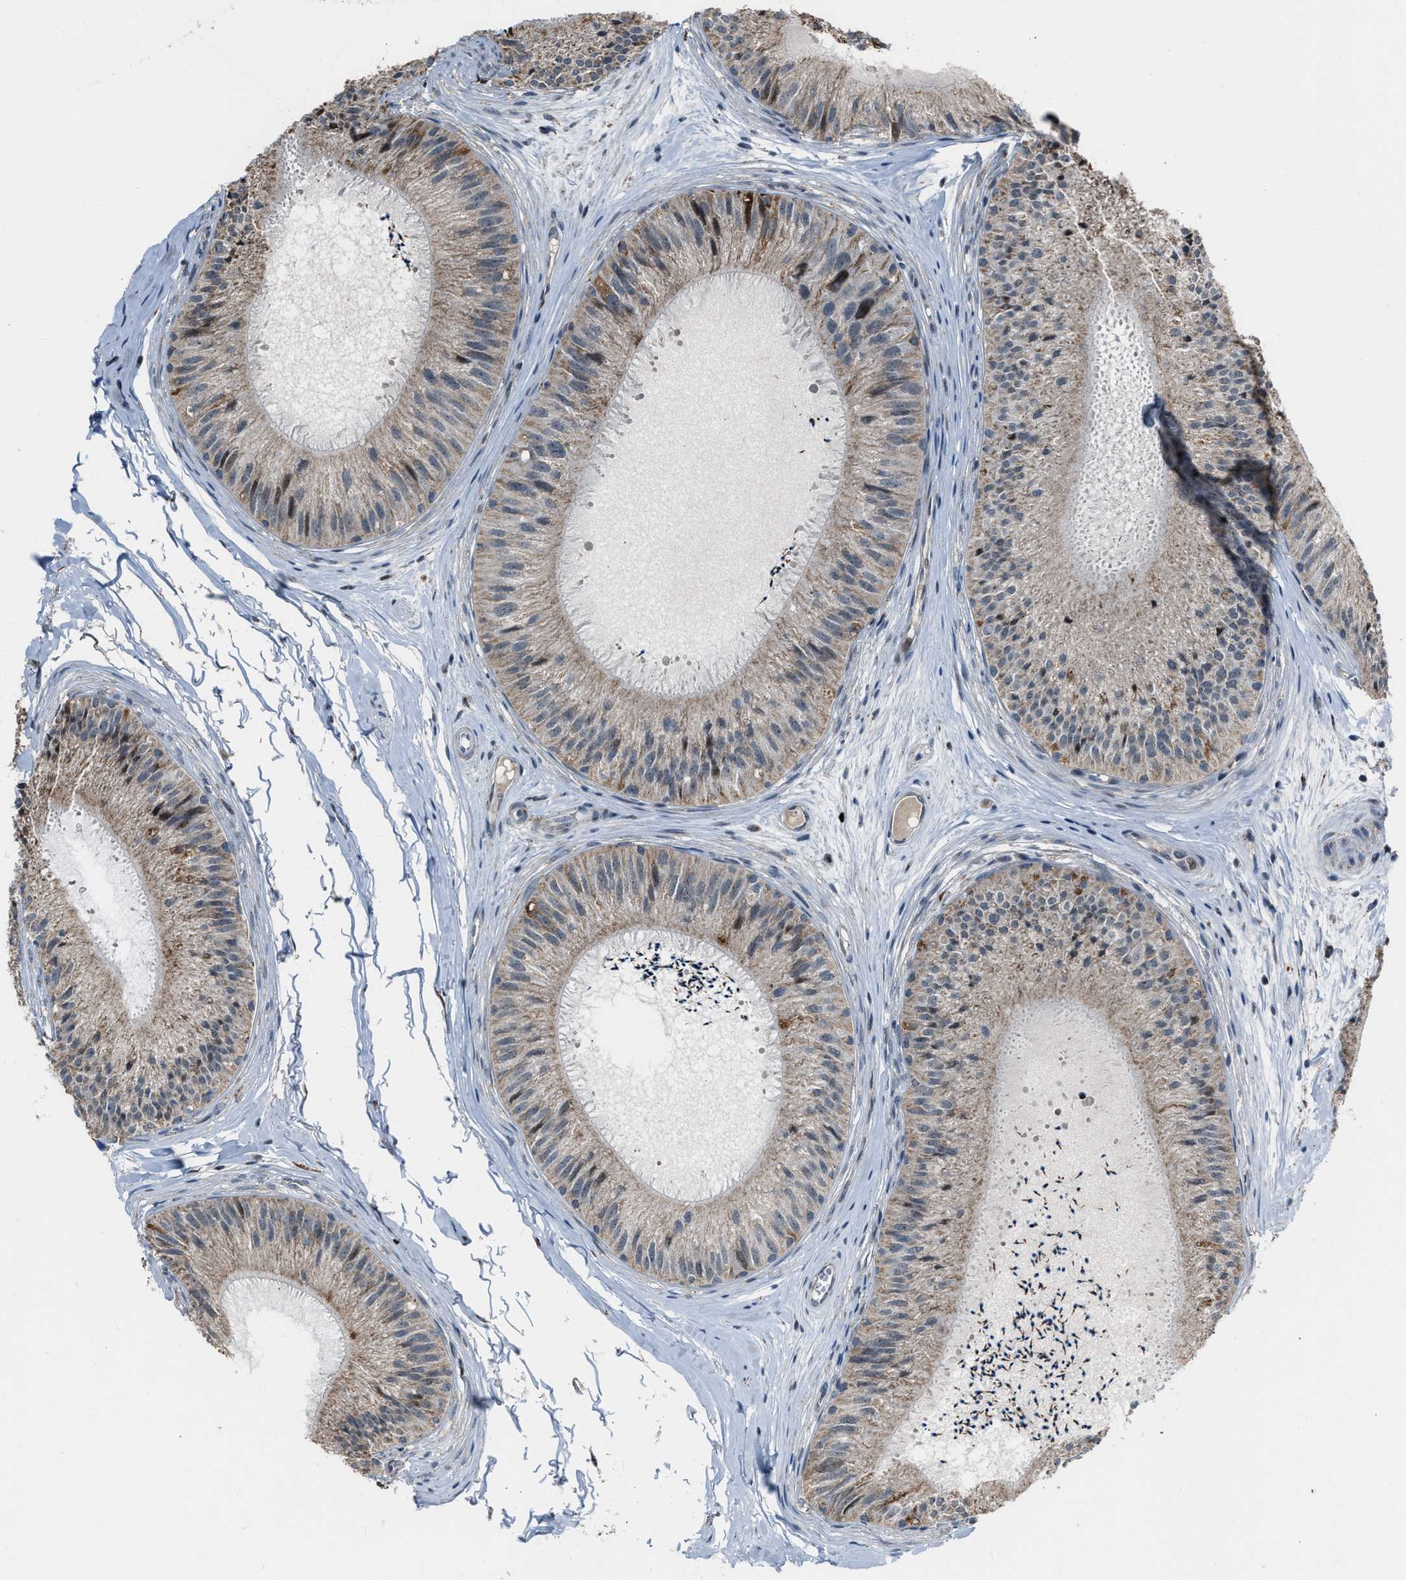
{"staining": {"intensity": "moderate", "quantity": "25%-75%", "location": "cytoplasmic/membranous"}, "tissue": "epididymis", "cell_type": "Glandular cells", "image_type": "normal", "snomed": [{"axis": "morphology", "description": "Normal tissue, NOS"}, {"axis": "topography", "description": "Epididymis"}], "caption": "A brown stain labels moderate cytoplasmic/membranous expression of a protein in glandular cells of unremarkable epididymis. (Stains: DAB in brown, nuclei in blue, Microscopy: brightfield microscopy at high magnification).", "gene": "CHN2", "patient": {"sex": "male", "age": 31}}